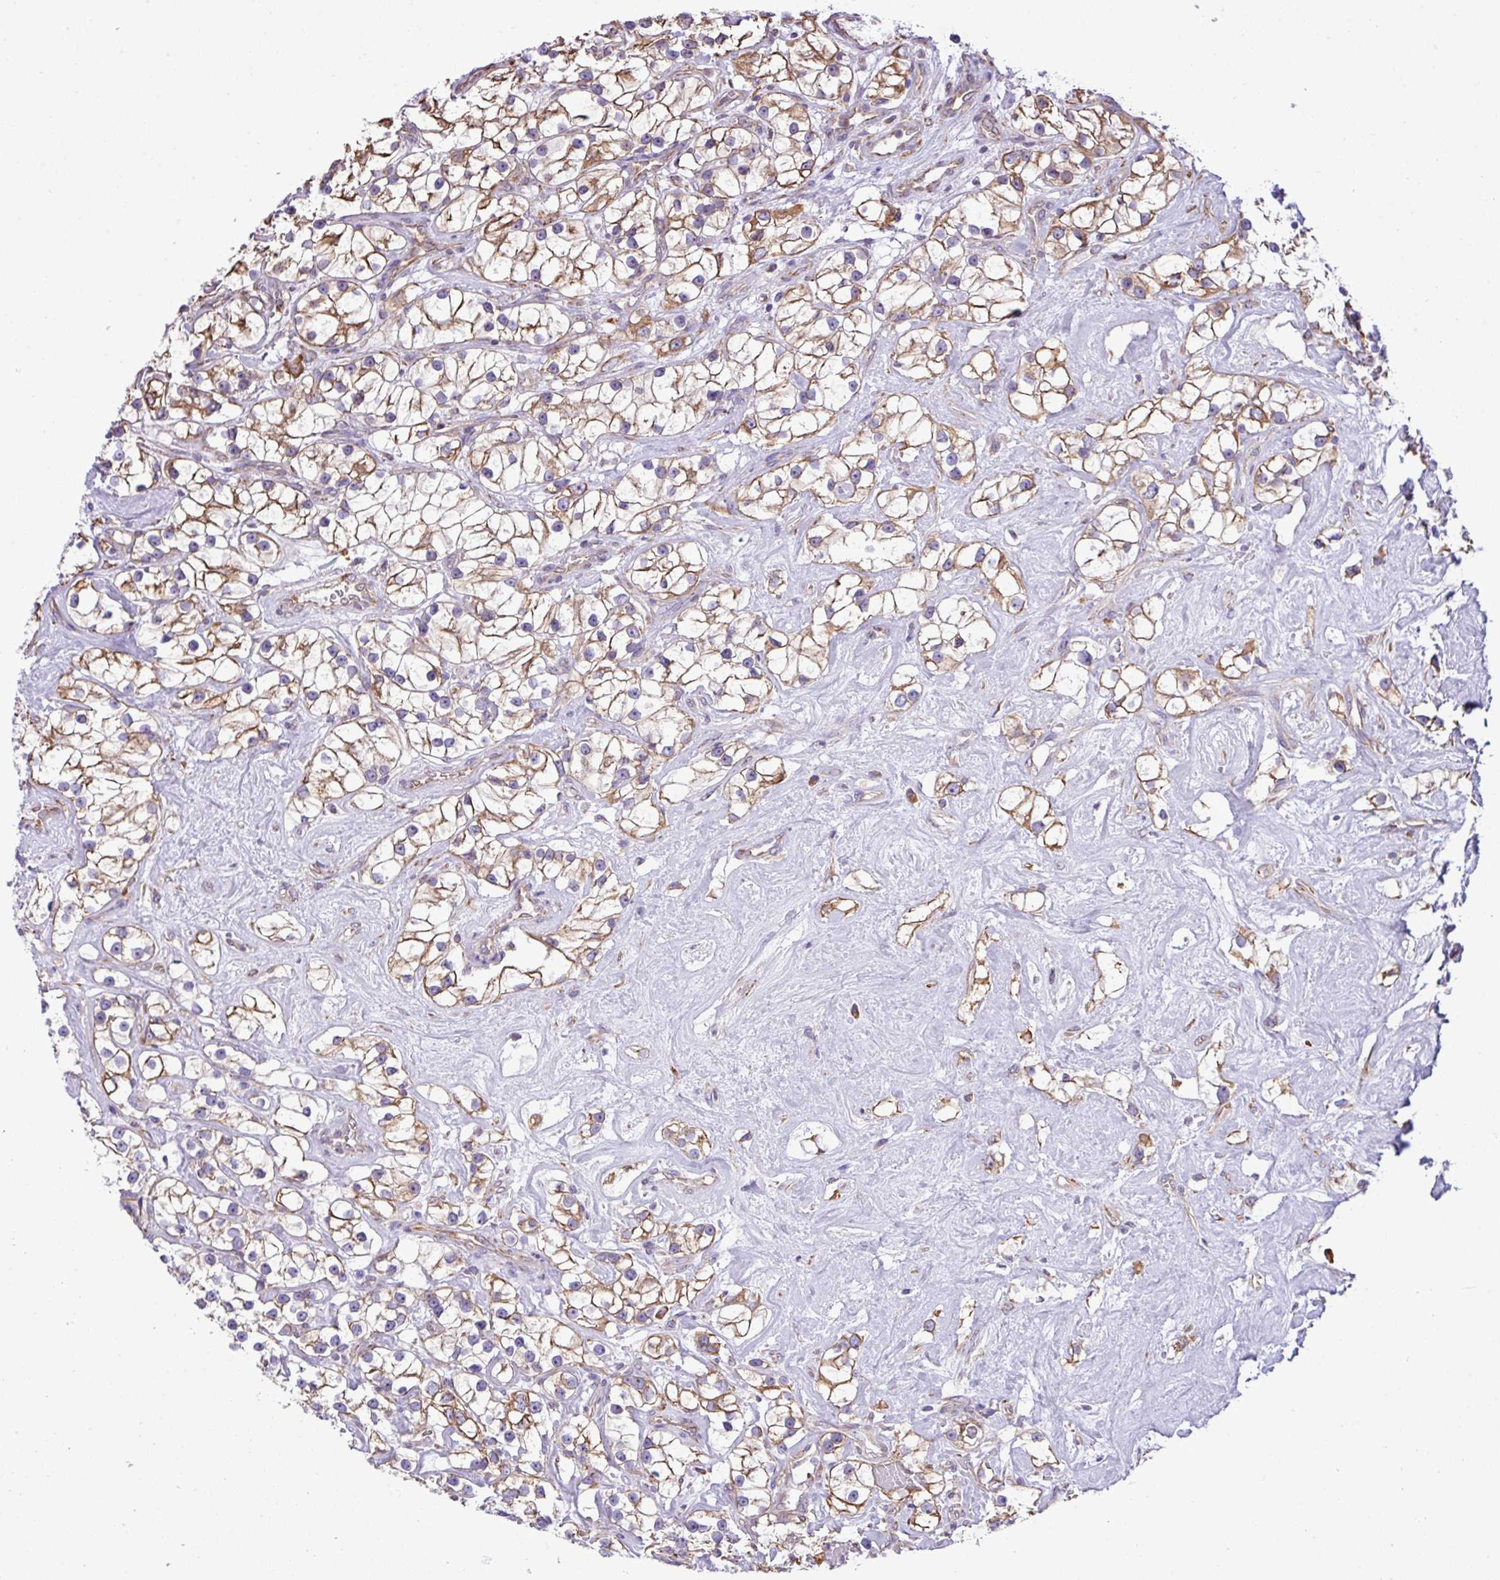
{"staining": {"intensity": "moderate", "quantity": "<25%", "location": "cytoplasmic/membranous"}, "tissue": "renal cancer", "cell_type": "Tumor cells", "image_type": "cancer", "snomed": [{"axis": "morphology", "description": "Adenocarcinoma, NOS"}, {"axis": "topography", "description": "Kidney"}], "caption": "Renal cancer (adenocarcinoma) tissue shows moderate cytoplasmic/membranous positivity in about <25% of tumor cells", "gene": "ZSCAN5A", "patient": {"sex": "male", "age": 77}}